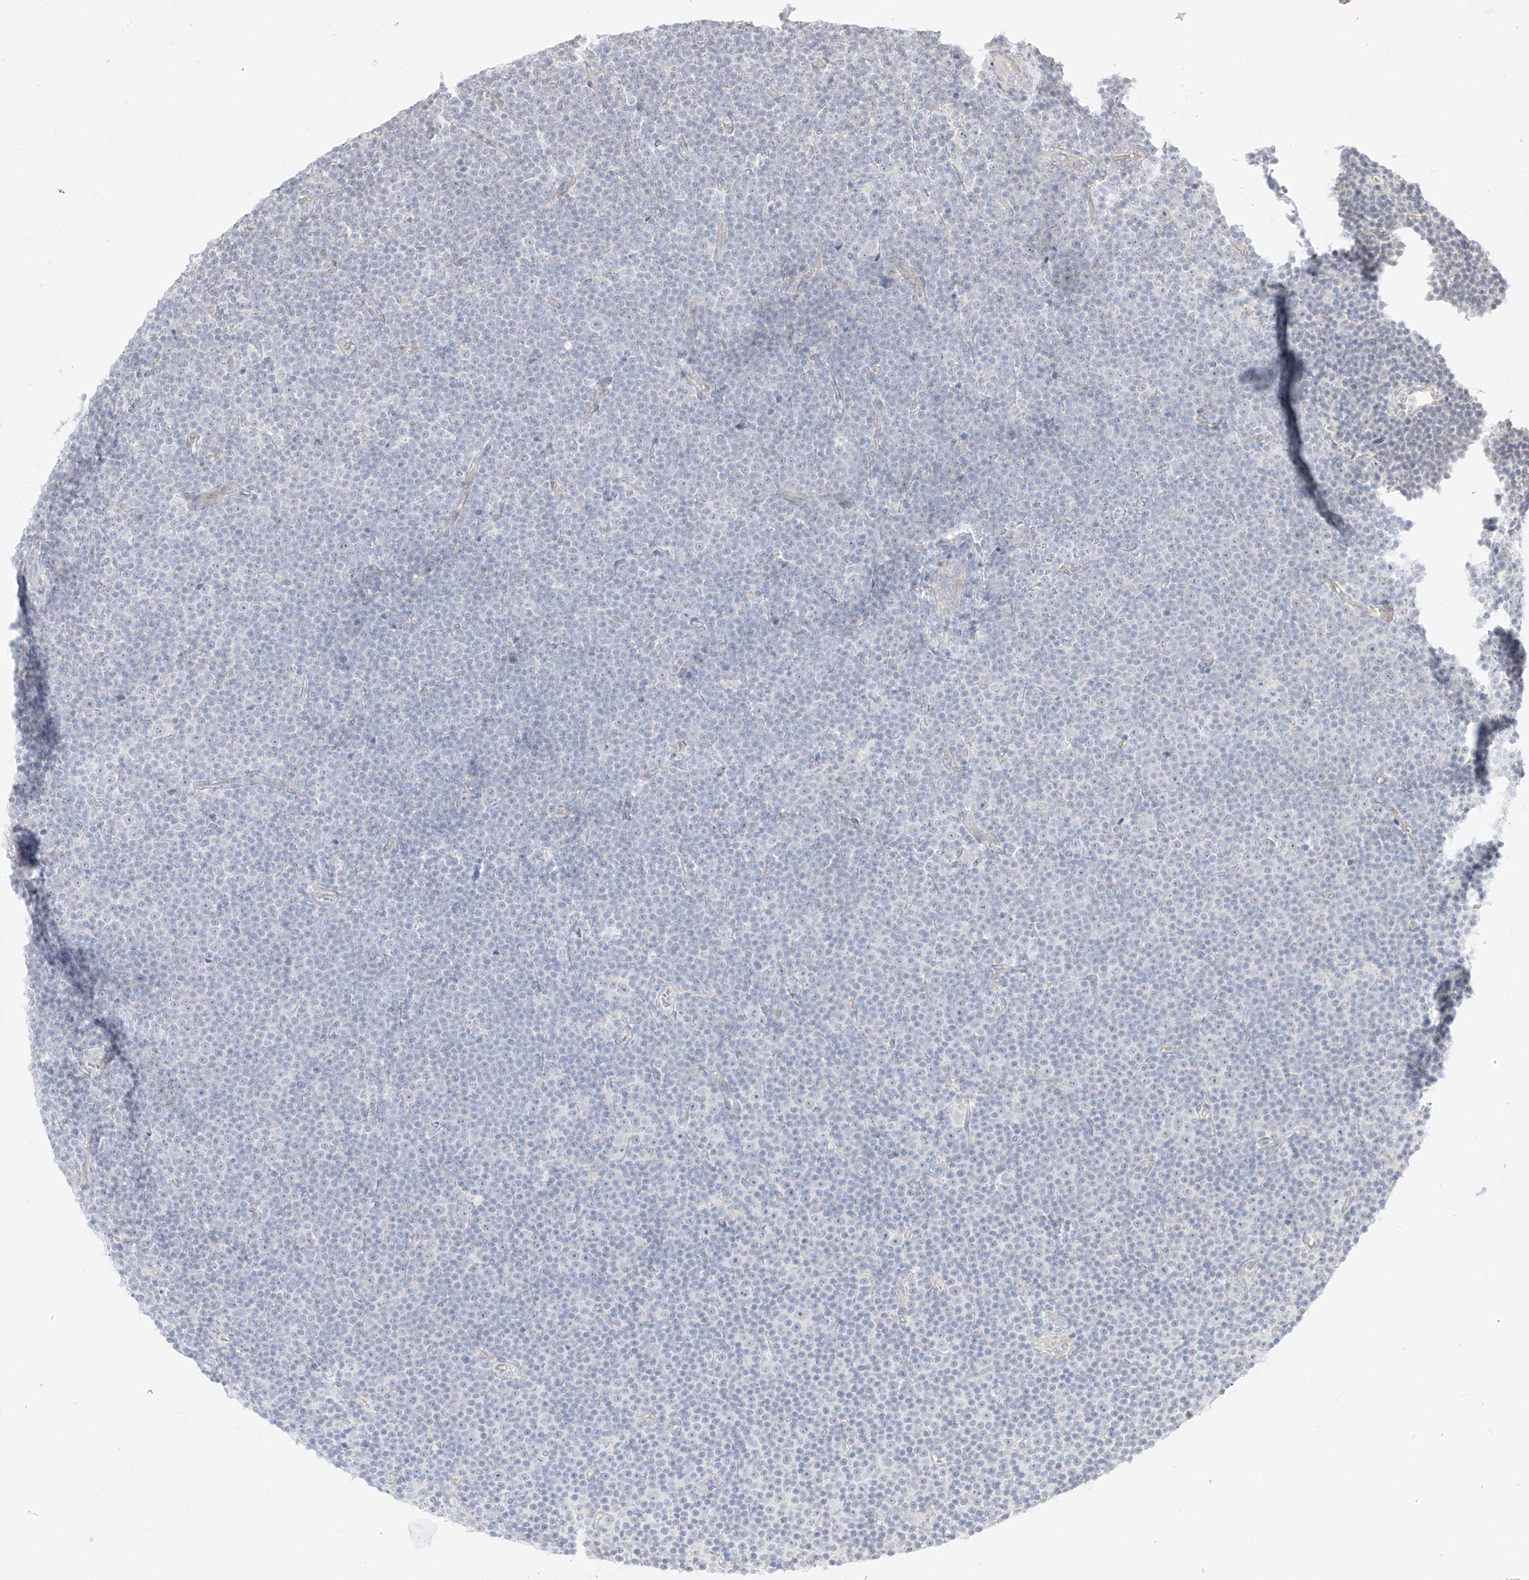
{"staining": {"intensity": "negative", "quantity": "none", "location": "none"}, "tissue": "lymphoma", "cell_type": "Tumor cells", "image_type": "cancer", "snomed": [{"axis": "morphology", "description": "Malignant lymphoma, non-Hodgkin's type, Low grade"}, {"axis": "topography", "description": "Lymph node"}], "caption": "Low-grade malignant lymphoma, non-Hodgkin's type stained for a protein using immunohistochemistry reveals no positivity tumor cells.", "gene": "DCDC2", "patient": {"sex": "female", "age": 67}}